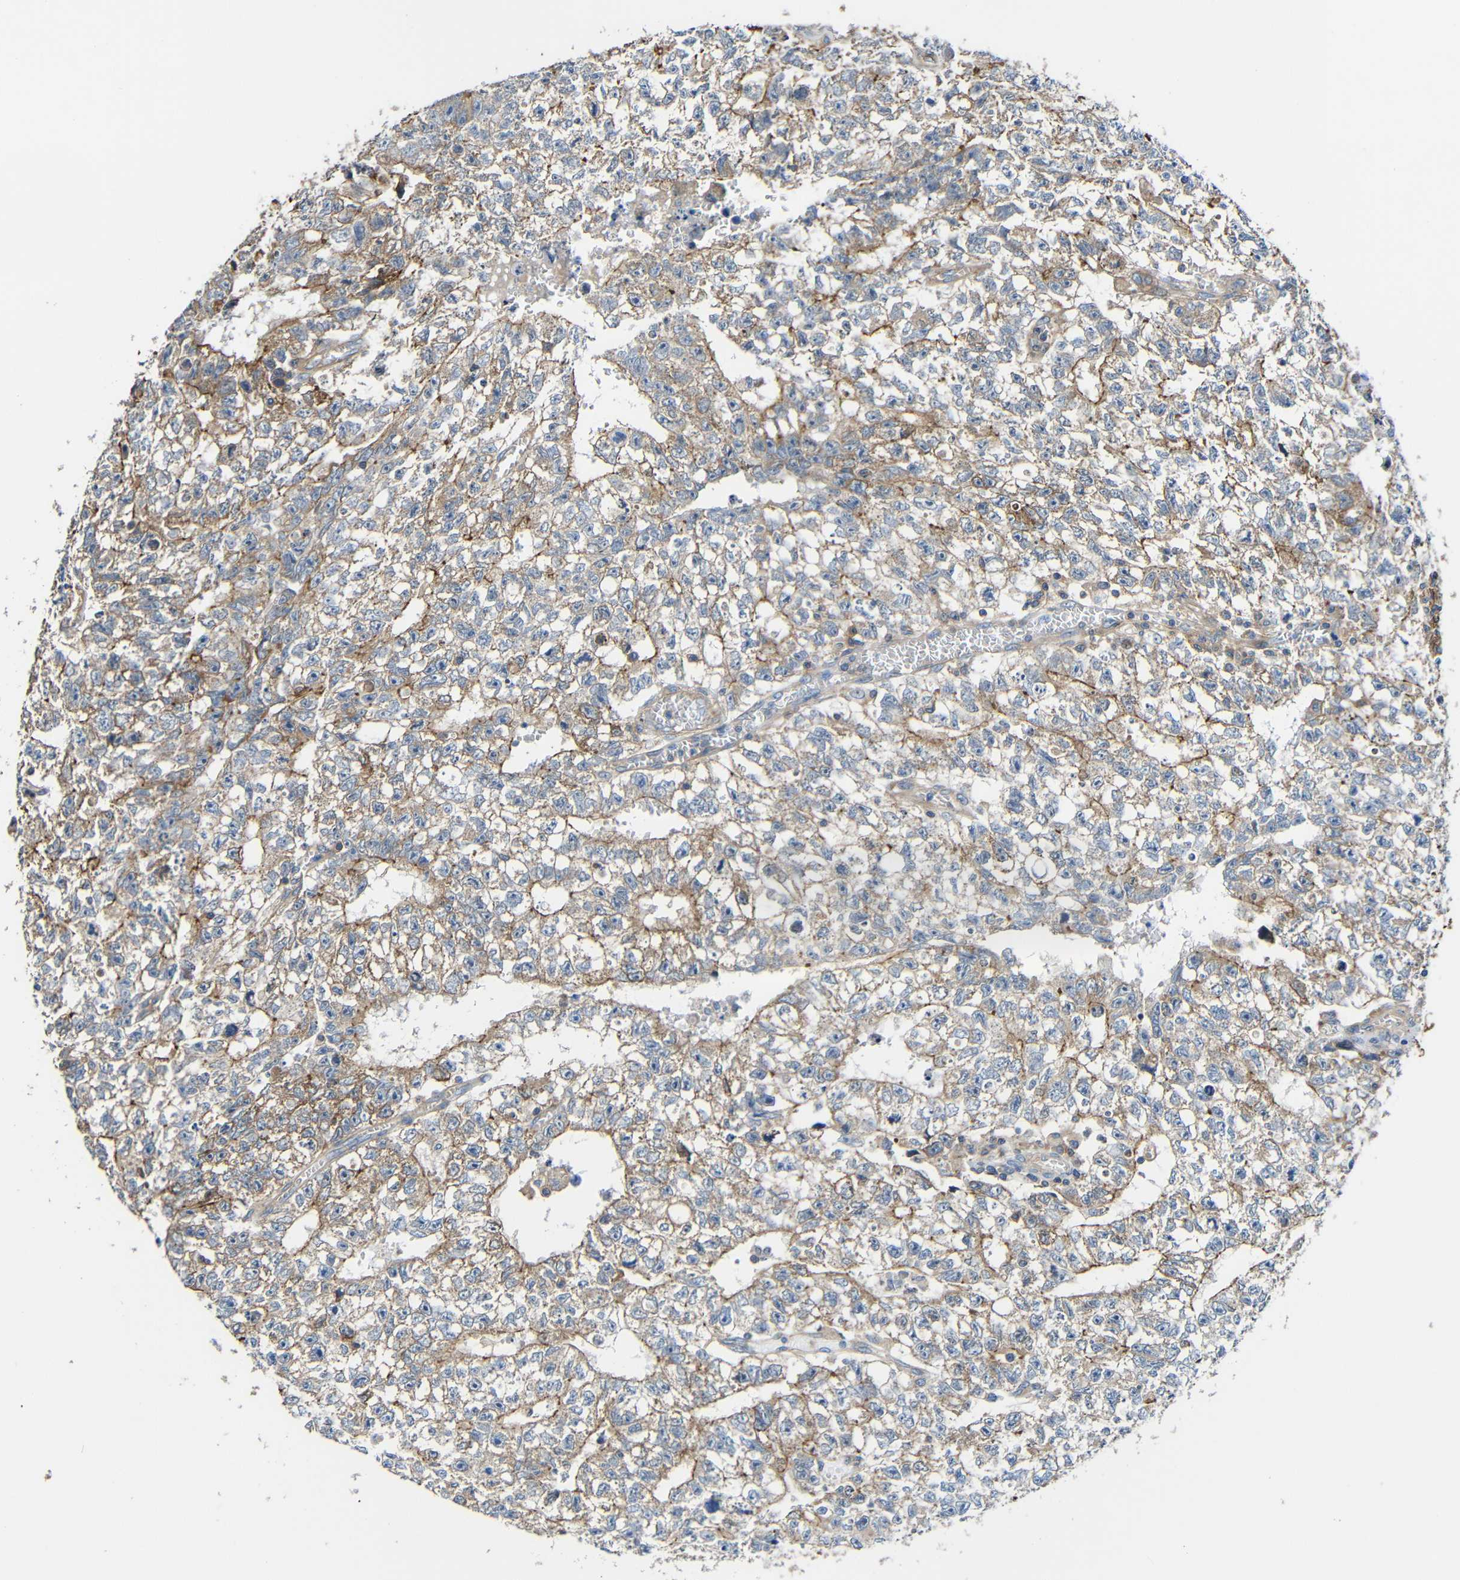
{"staining": {"intensity": "weak", "quantity": ">75%", "location": "cytoplasmic/membranous"}, "tissue": "testis cancer", "cell_type": "Tumor cells", "image_type": "cancer", "snomed": [{"axis": "morphology", "description": "Seminoma, NOS"}, {"axis": "morphology", "description": "Carcinoma, Embryonal, NOS"}, {"axis": "topography", "description": "Testis"}], "caption": "Testis cancer stained for a protein (brown) shows weak cytoplasmic/membranous positive positivity in approximately >75% of tumor cells.", "gene": "RHOT2", "patient": {"sex": "male", "age": 38}}